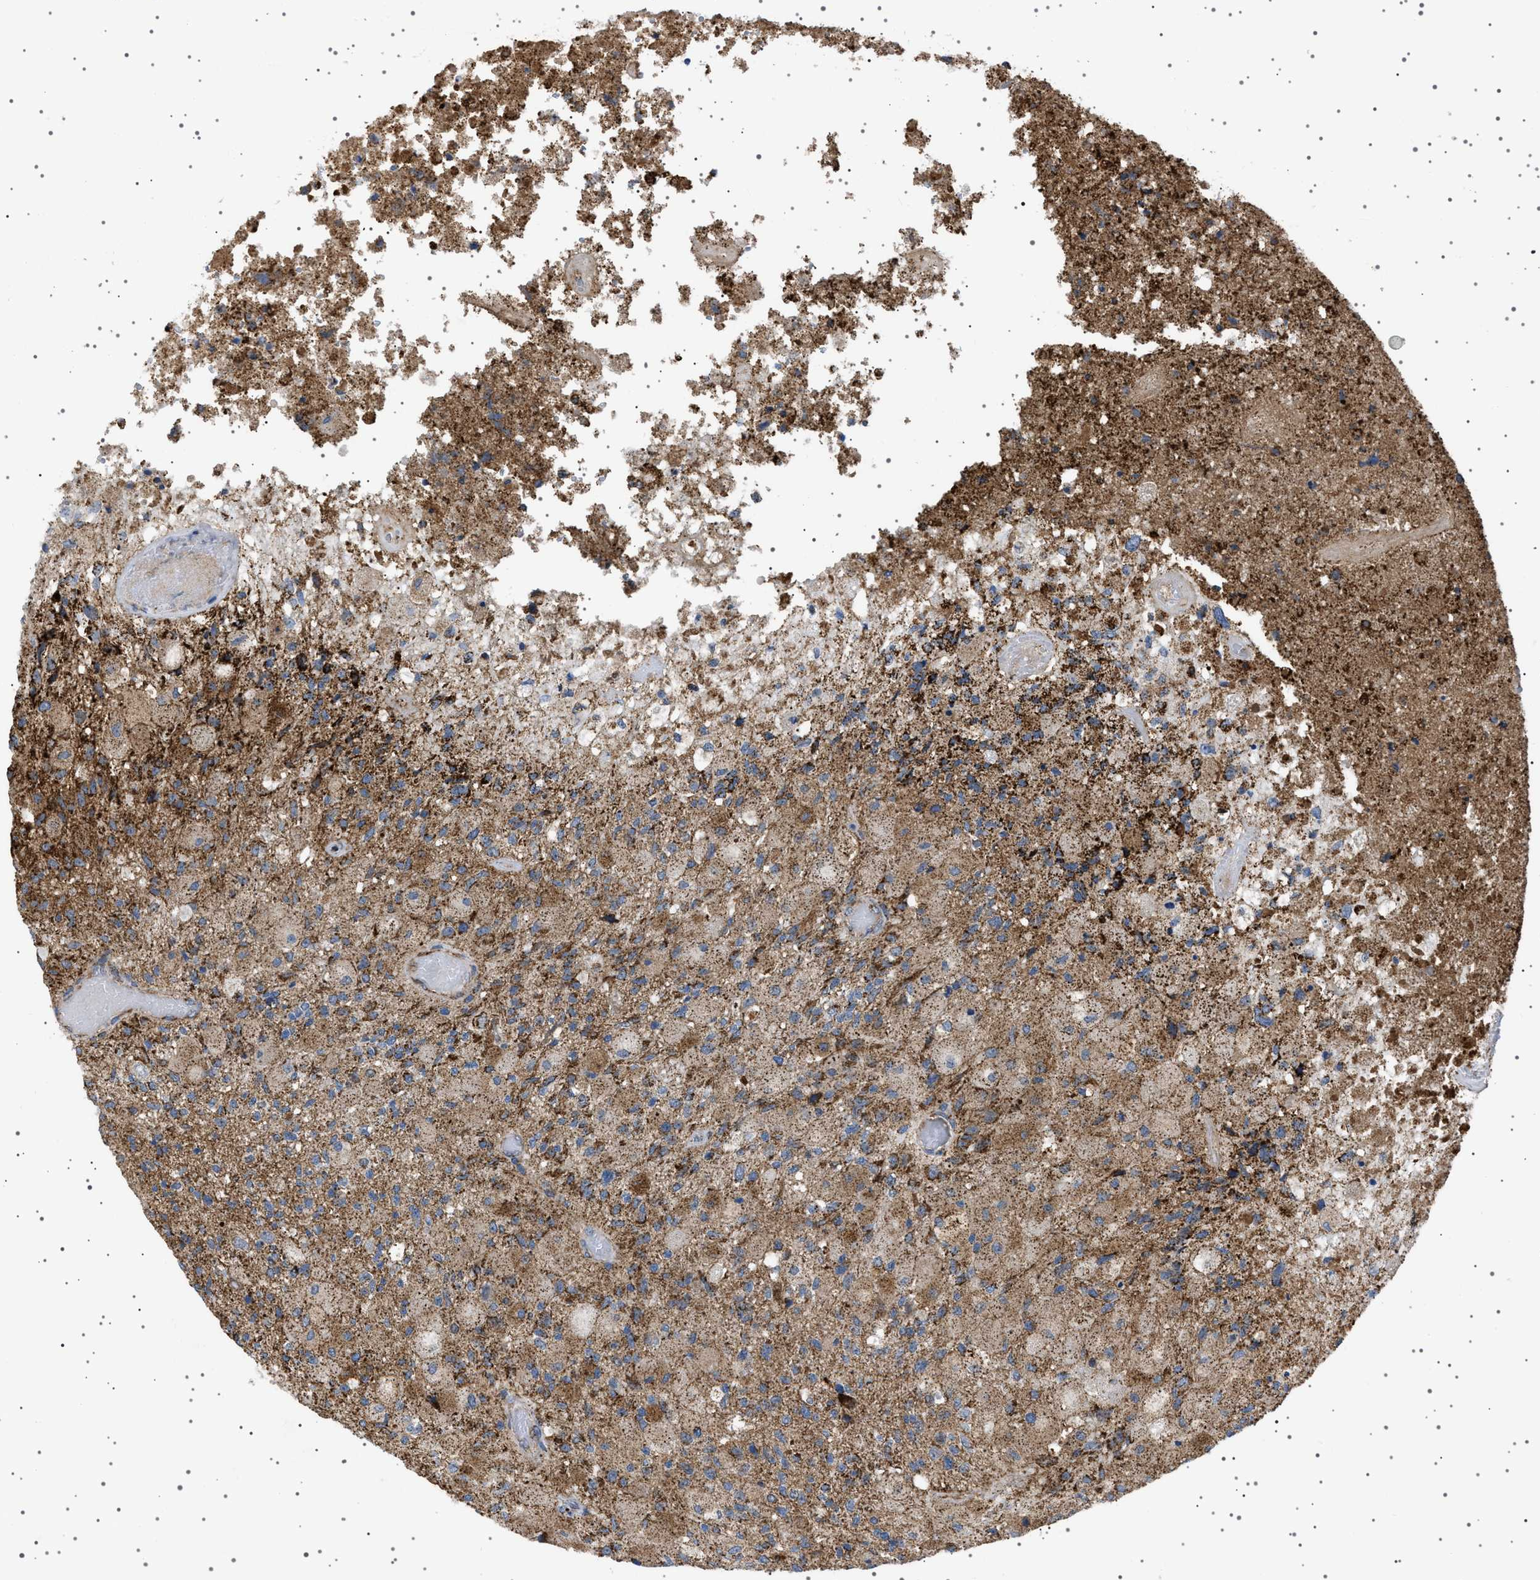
{"staining": {"intensity": "moderate", "quantity": ">75%", "location": "cytoplasmic/membranous"}, "tissue": "glioma", "cell_type": "Tumor cells", "image_type": "cancer", "snomed": [{"axis": "morphology", "description": "Normal tissue, NOS"}, {"axis": "morphology", "description": "Glioma, malignant, High grade"}, {"axis": "topography", "description": "Cerebral cortex"}], "caption": "Moderate cytoplasmic/membranous protein staining is present in approximately >75% of tumor cells in malignant high-grade glioma. The protein is stained brown, and the nuclei are stained in blue (DAB IHC with brightfield microscopy, high magnification).", "gene": "UBXN8", "patient": {"sex": "male", "age": 77}}